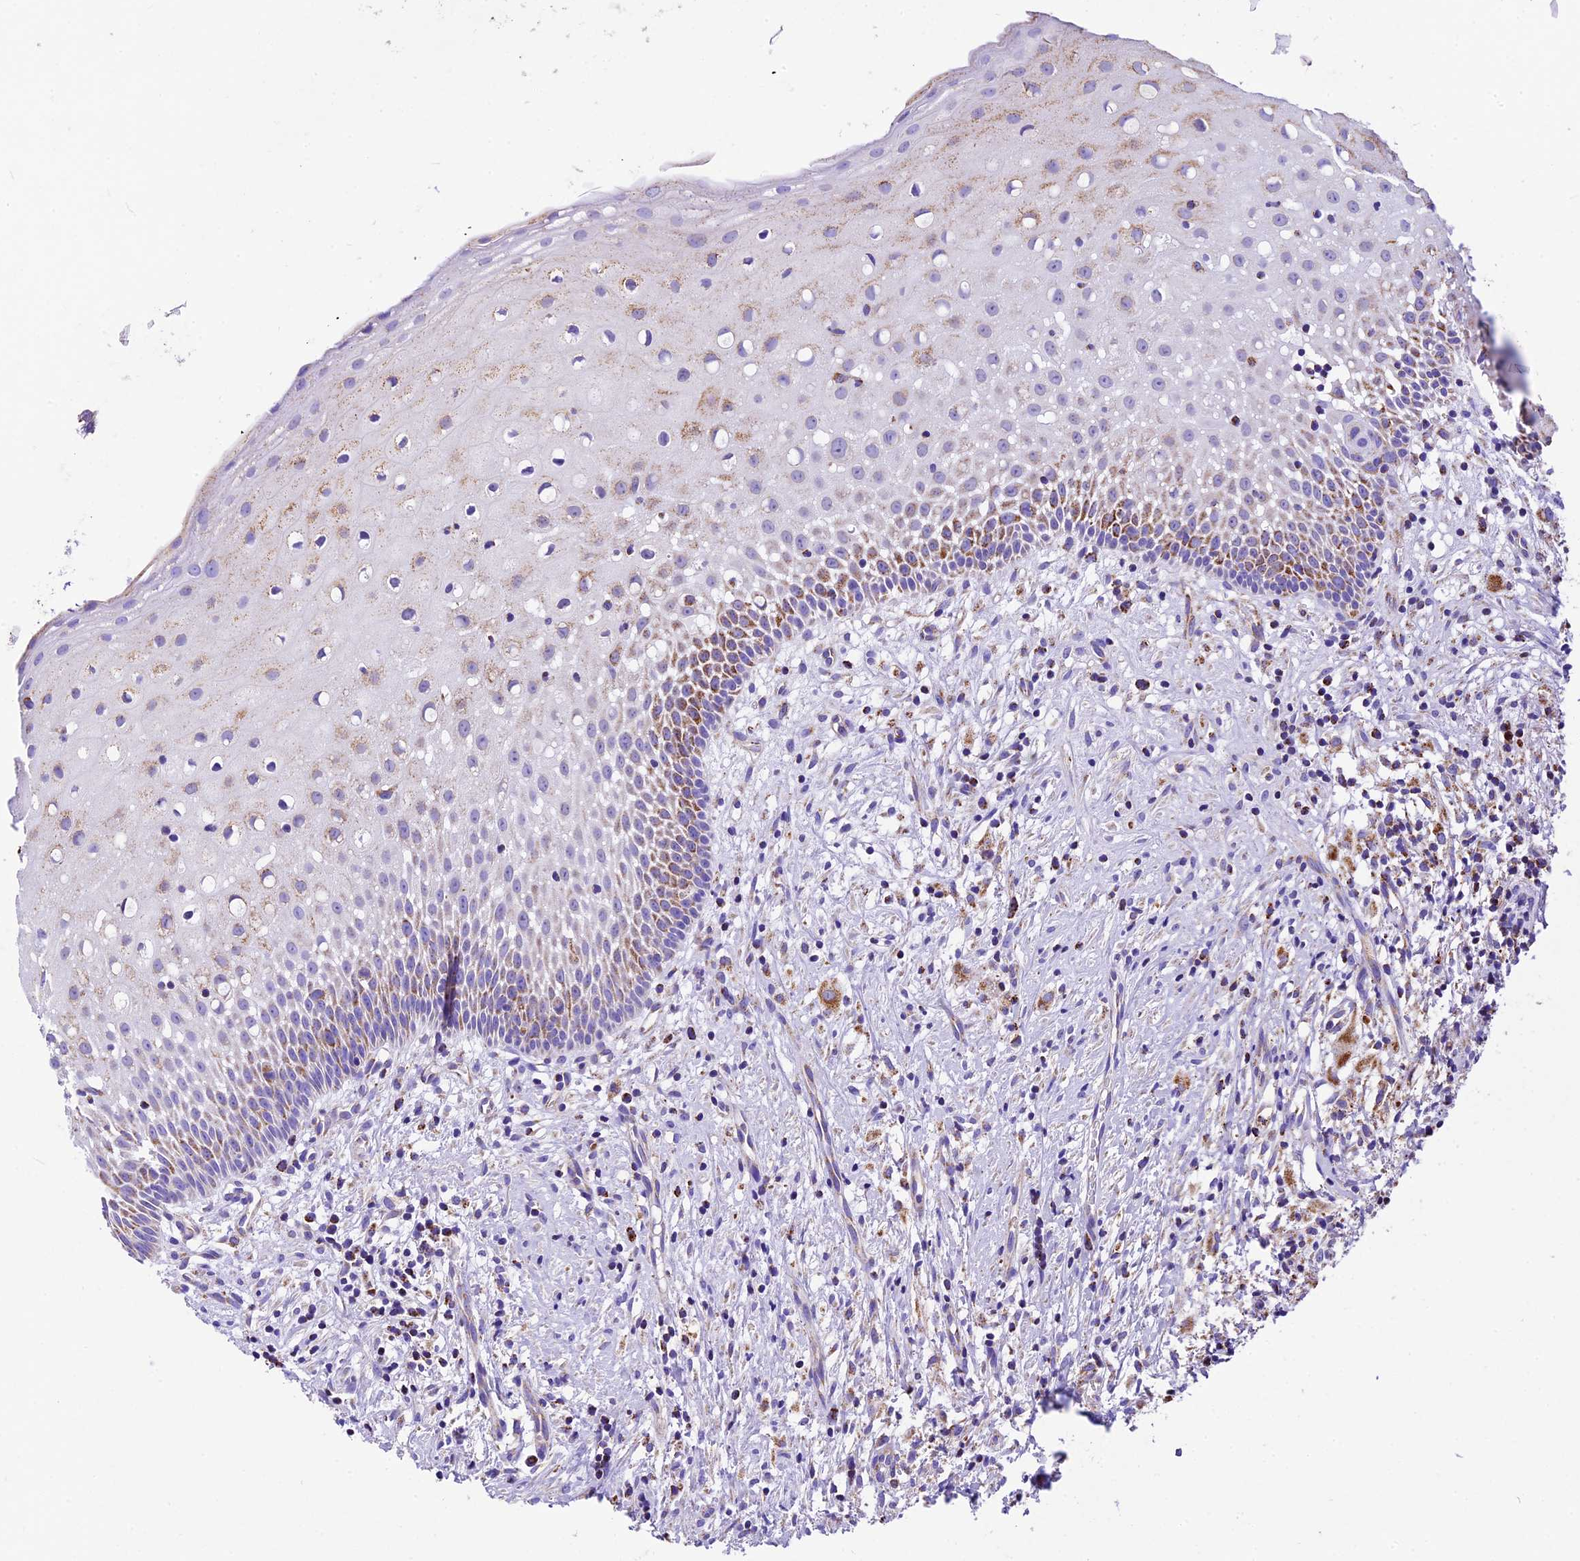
{"staining": {"intensity": "moderate", "quantity": "25%-75%", "location": "cytoplasmic/membranous"}, "tissue": "oral mucosa", "cell_type": "Squamous epithelial cells", "image_type": "normal", "snomed": [{"axis": "morphology", "description": "Normal tissue, NOS"}, {"axis": "topography", "description": "Oral tissue"}], "caption": "Immunohistochemical staining of normal human oral mucosa reveals medium levels of moderate cytoplasmic/membranous positivity in about 25%-75% of squamous epithelial cells. The staining is performed using DAB (3,3'-diaminobenzidine) brown chromogen to label protein expression. The nuclei are counter-stained blue using hematoxylin.", "gene": "DCAF5", "patient": {"sex": "female", "age": 69}}